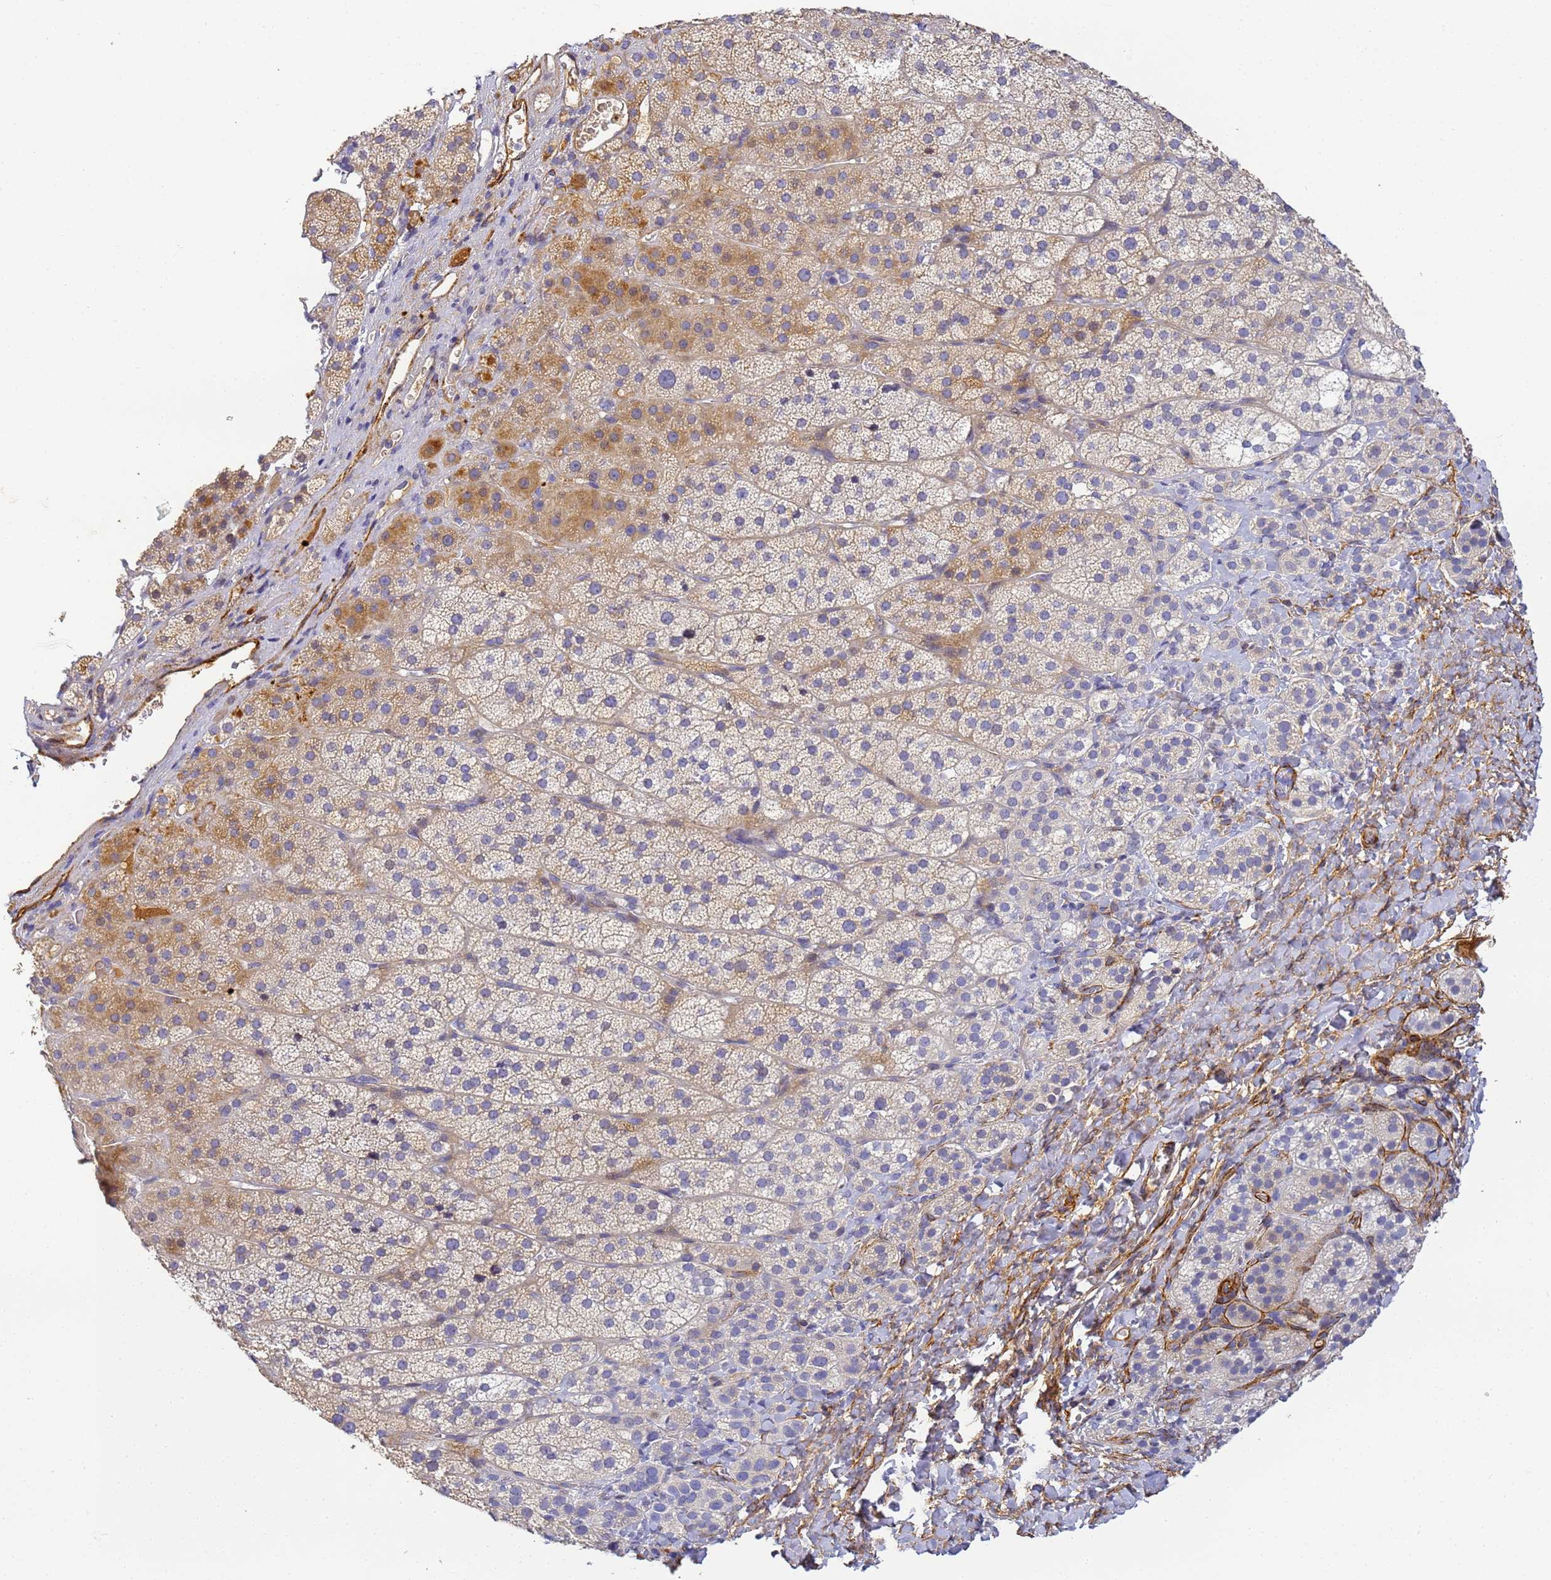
{"staining": {"intensity": "moderate", "quantity": "<25%", "location": "cytoplasmic/membranous"}, "tissue": "adrenal gland", "cell_type": "Glandular cells", "image_type": "normal", "snomed": [{"axis": "morphology", "description": "Normal tissue, NOS"}, {"axis": "topography", "description": "Adrenal gland"}], "caption": "DAB immunohistochemical staining of unremarkable human adrenal gland demonstrates moderate cytoplasmic/membranous protein expression in about <25% of glandular cells. The staining was performed using DAB (3,3'-diaminobenzidine) to visualize the protein expression in brown, while the nuclei were stained in blue with hematoxylin (Magnification: 20x).", "gene": "CFHR1", "patient": {"sex": "female", "age": 44}}